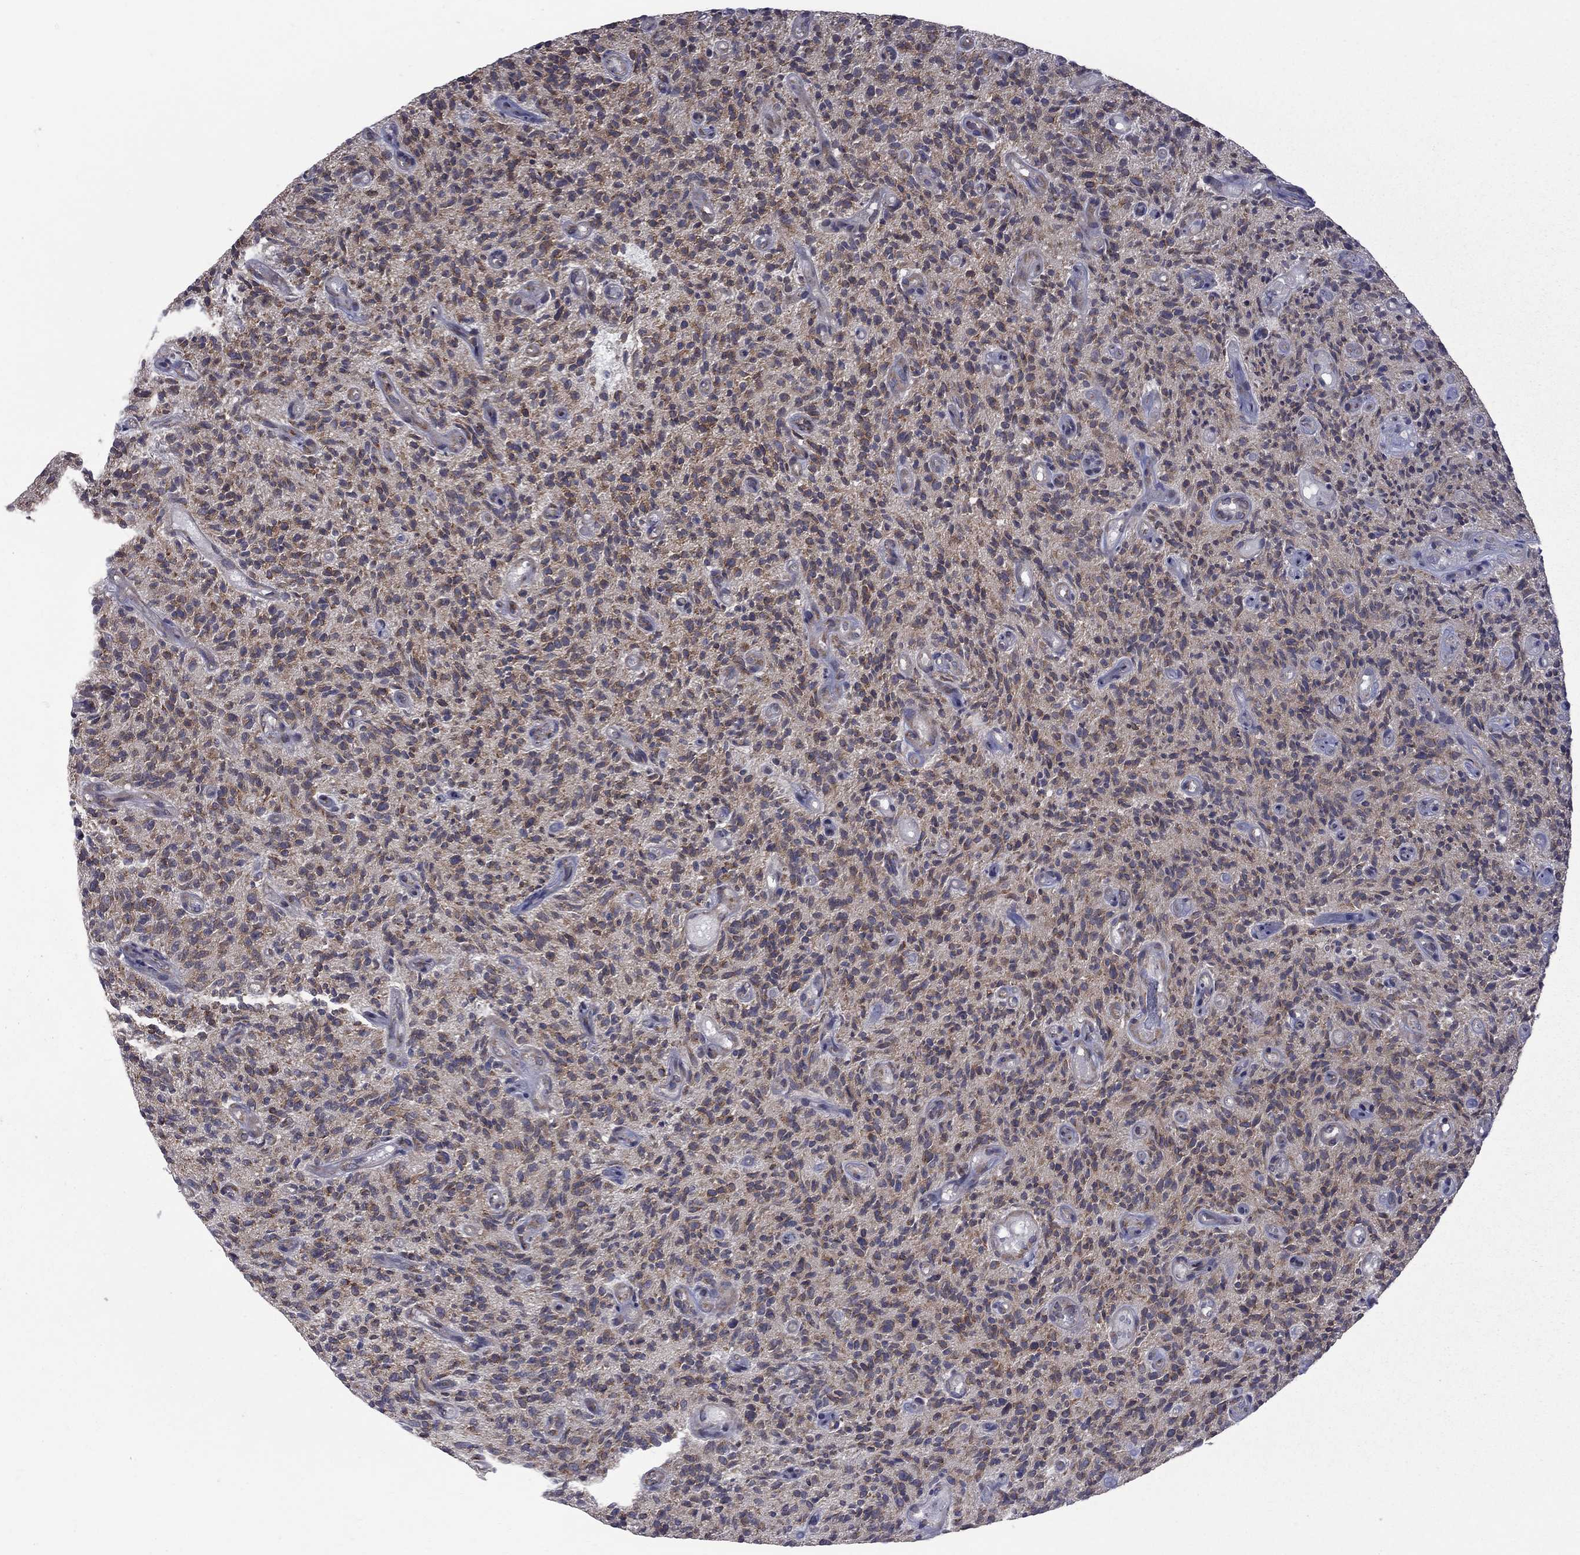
{"staining": {"intensity": "strong", "quantity": "25%-75%", "location": "cytoplasmic/membranous"}, "tissue": "glioma", "cell_type": "Tumor cells", "image_type": "cancer", "snomed": [{"axis": "morphology", "description": "Glioma, malignant, High grade"}, {"axis": "topography", "description": "Brain"}], "caption": "Glioma stained with immunohistochemistry shows strong cytoplasmic/membranous positivity in approximately 25%-75% of tumor cells.", "gene": "NAA50", "patient": {"sex": "male", "age": 64}}